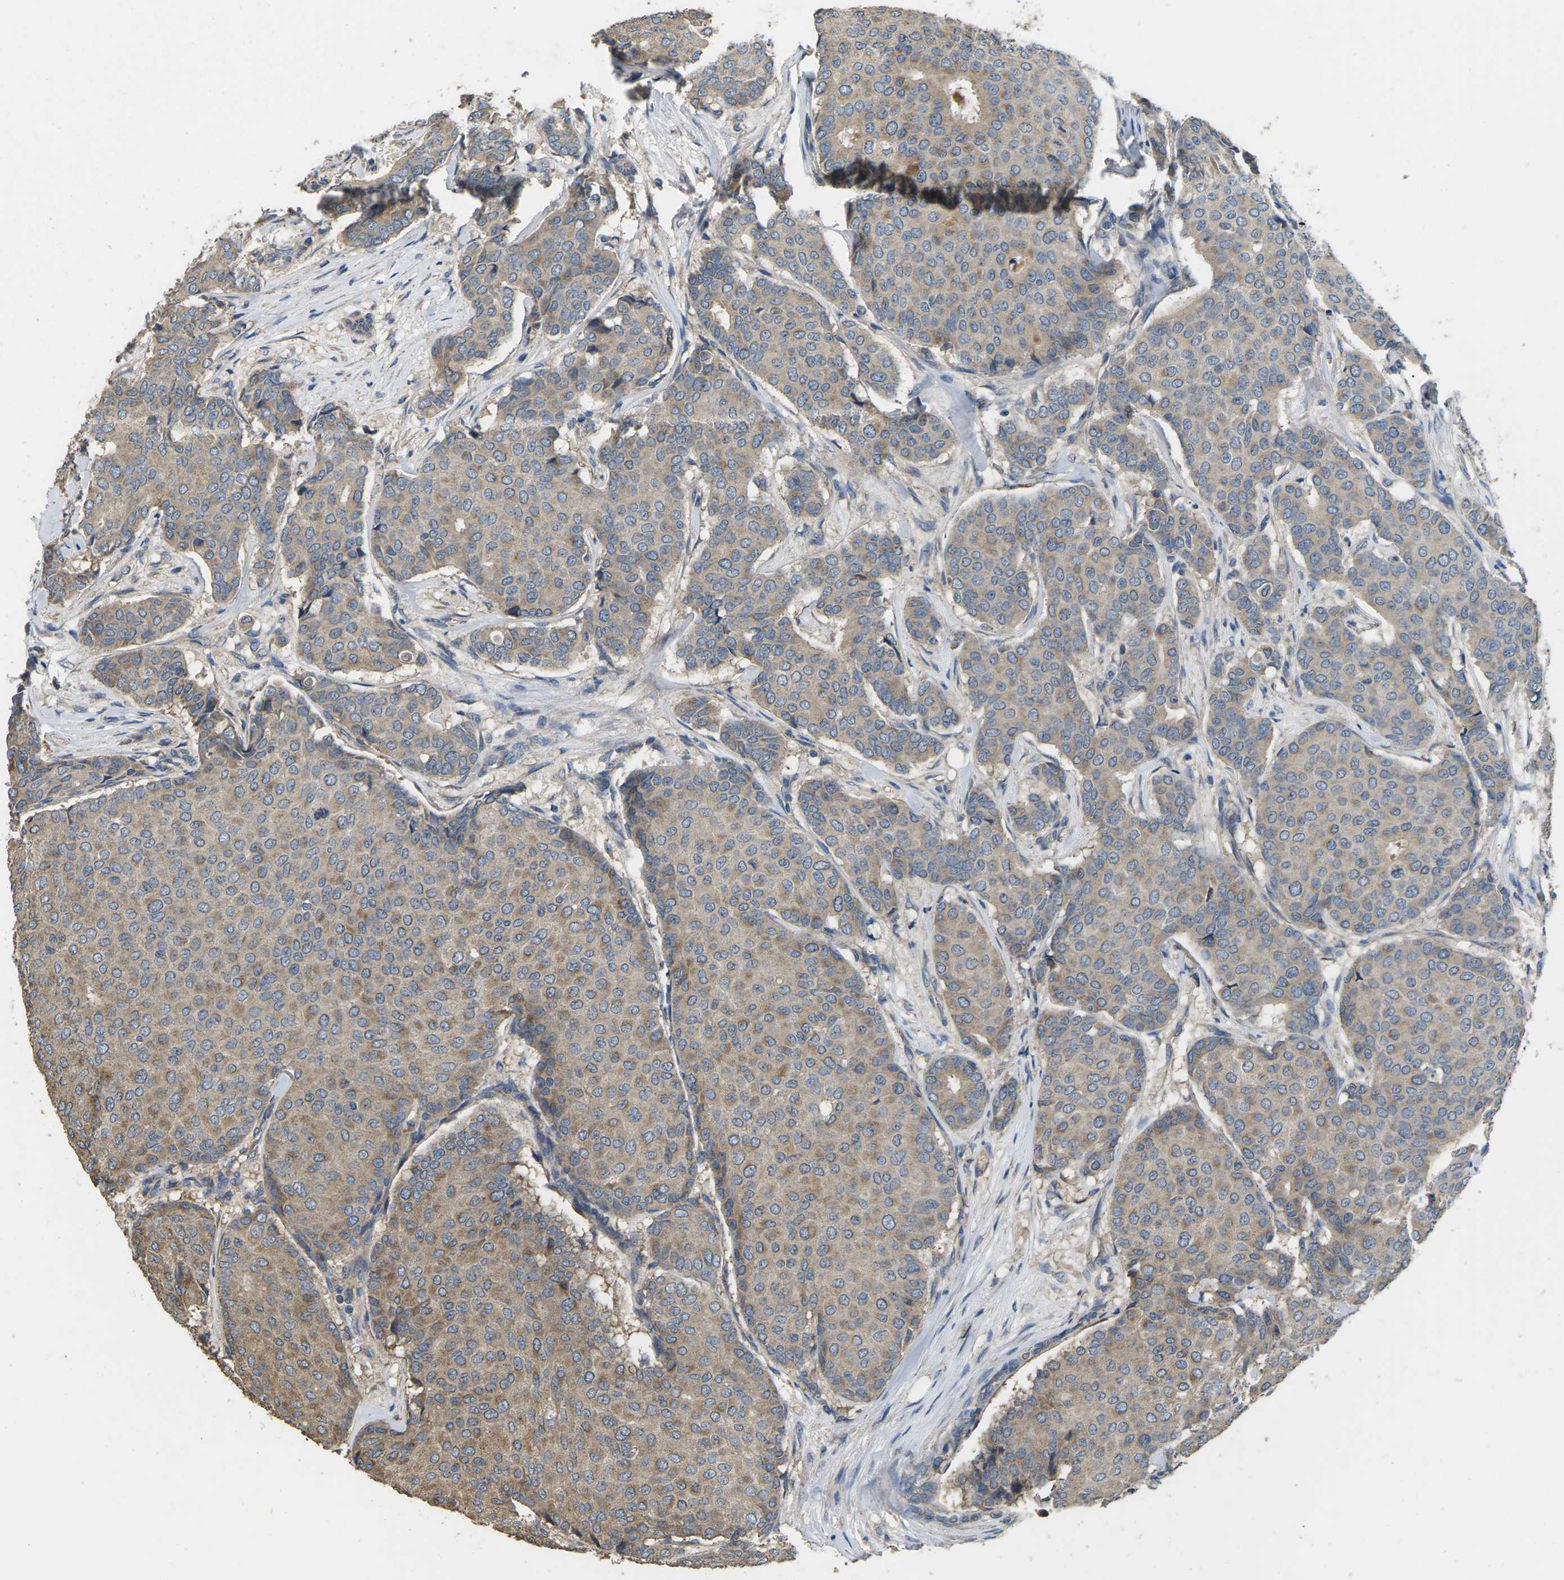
{"staining": {"intensity": "weak", "quantity": "25%-75%", "location": "cytoplasmic/membranous"}, "tissue": "breast cancer", "cell_type": "Tumor cells", "image_type": "cancer", "snomed": [{"axis": "morphology", "description": "Duct carcinoma"}, {"axis": "topography", "description": "Breast"}], "caption": "A high-resolution histopathology image shows immunohistochemistry staining of breast intraductal carcinoma, which demonstrates weak cytoplasmic/membranous expression in approximately 25%-75% of tumor cells. (DAB IHC, brown staining for protein, blue staining for nuclei).", "gene": "B4GAT1", "patient": {"sex": "female", "age": 75}}